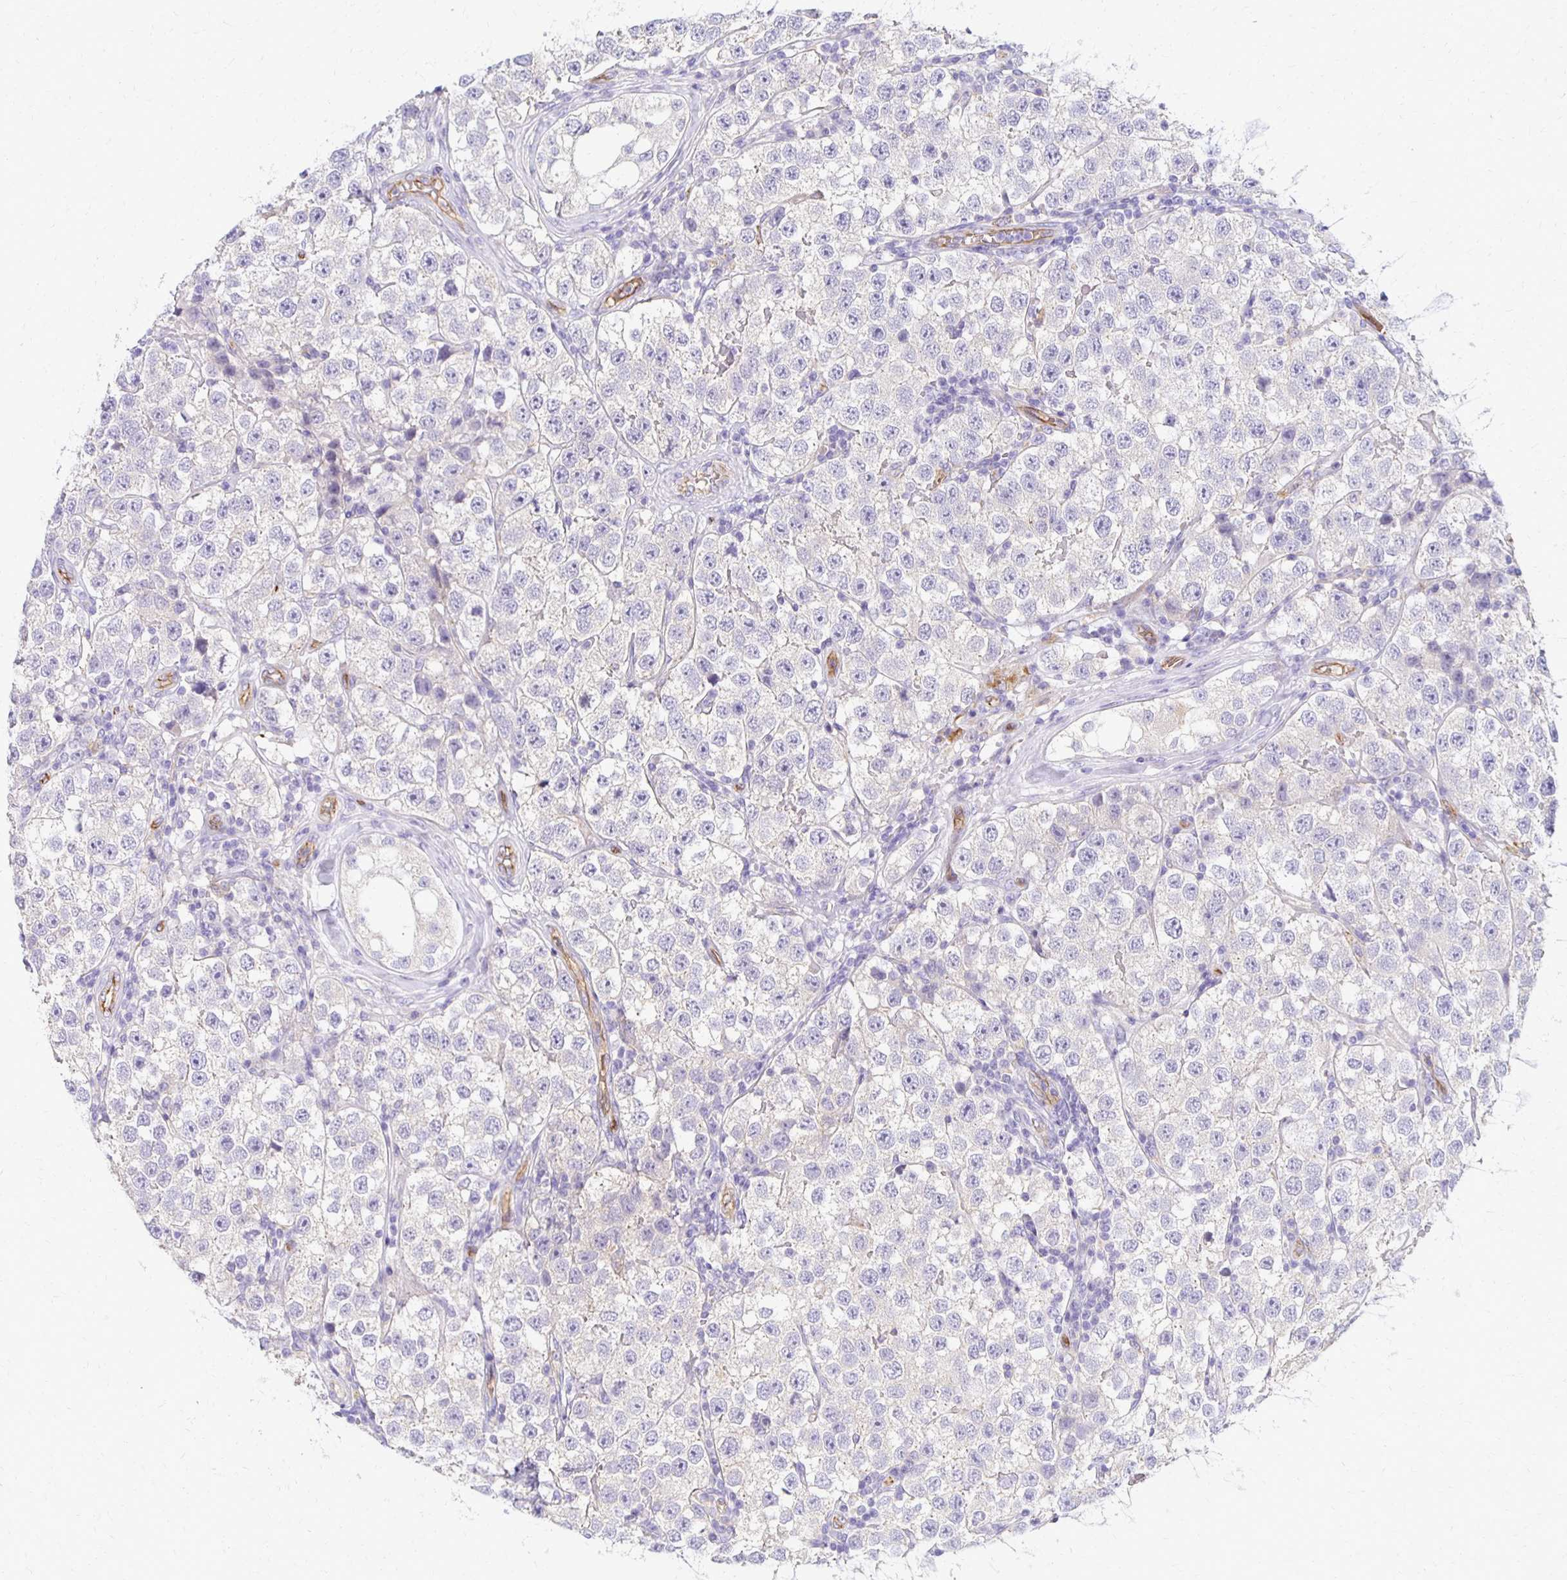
{"staining": {"intensity": "negative", "quantity": "none", "location": "none"}, "tissue": "testis cancer", "cell_type": "Tumor cells", "image_type": "cancer", "snomed": [{"axis": "morphology", "description": "Seminoma, NOS"}, {"axis": "topography", "description": "Testis"}], "caption": "IHC image of neoplastic tissue: testis cancer stained with DAB (3,3'-diaminobenzidine) demonstrates no significant protein expression in tumor cells. The staining was performed using DAB to visualize the protein expression in brown, while the nuclei were stained in blue with hematoxylin (Magnification: 20x).", "gene": "TTYH1", "patient": {"sex": "male", "age": 34}}